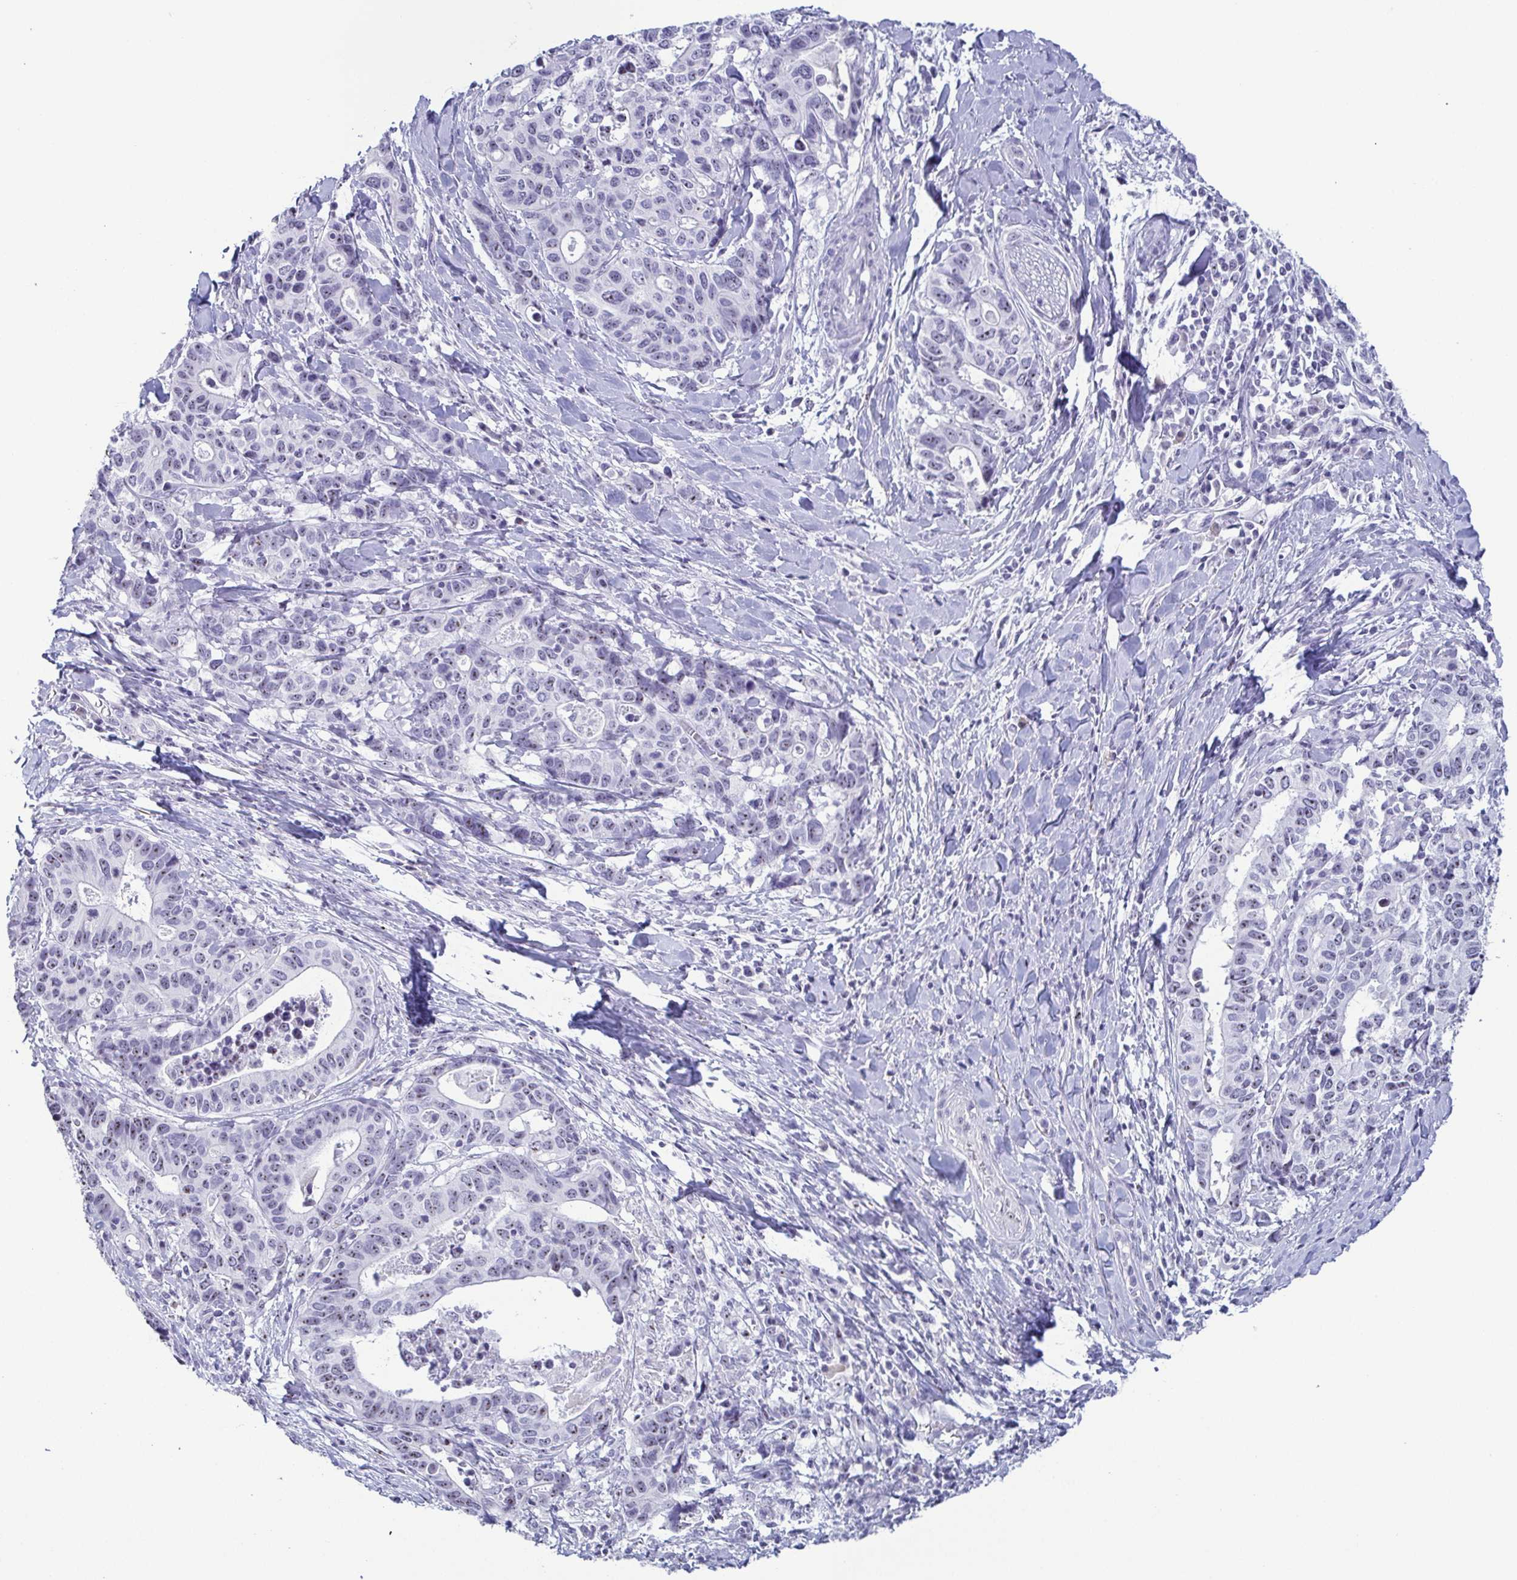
{"staining": {"intensity": "moderate", "quantity": "<25%", "location": "nuclear"}, "tissue": "stomach cancer", "cell_type": "Tumor cells", "image_type": "cancer", "snomed": [{"axis": "morphology", "description": "Adenocarcinoma, NOS"}, {"axis": "topography", "description": "Stomach, upper"}], "caption": "Immunohistochemistry (IHC) micrograph of neoplastic tissue: human stomach adenocarcinoma stained using IHC reveals low levels of moderate protein expression localized specifically in the nuclear of tumor cells, appearing as a nuclear brown color.", "gene": "BZW1", "patient": {"sex": "female", "age": 67}}